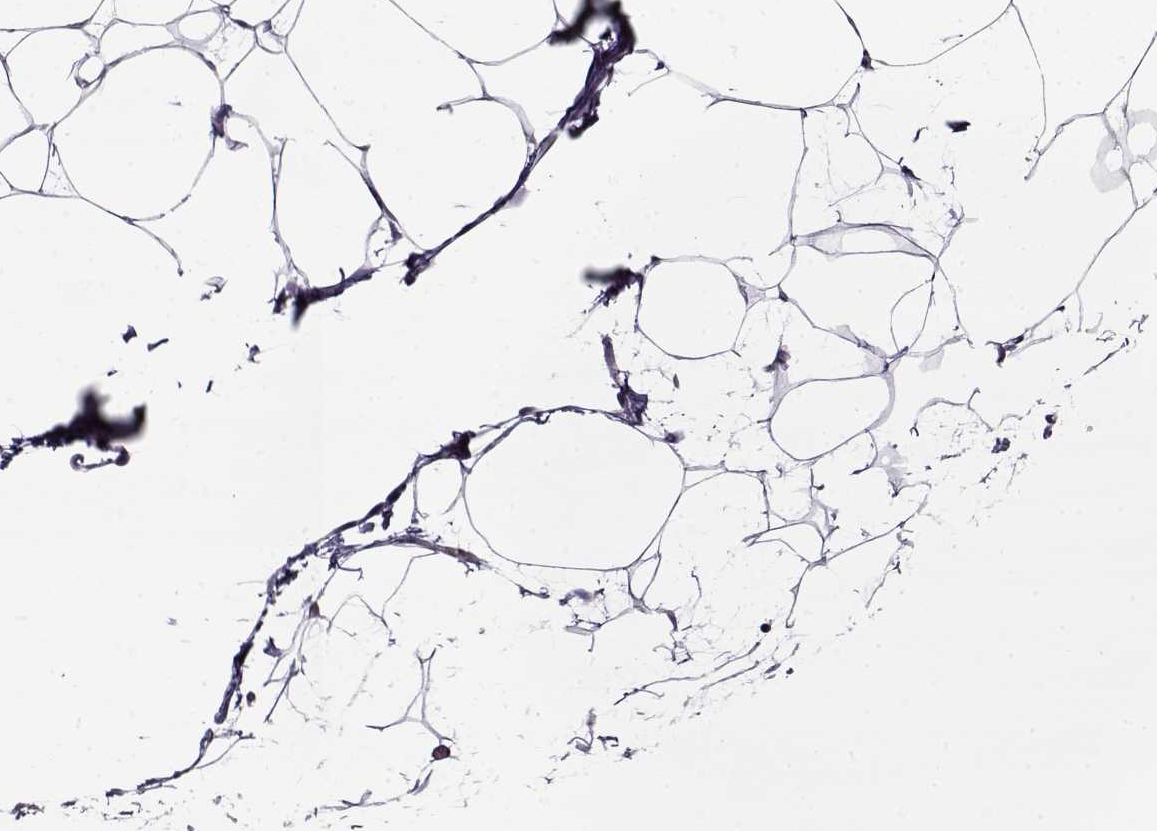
{"staining": {"intensity": "negative", "quantity": "none", "location": "none"}, "tissue": "adipose tissue", "cell_type": "Adipocytes", "image_type": "normal", "snomed": [{"axis": "morphology", "description": "Normal tissue, NOS"}, {"axis": "topography", "description": "Adipose tissue"}], "caption": "High magnification brightfield microscopy of unremarkable adipose tissue stained with DAB (brown) and counterstained with hematoxylin (blue): adipocytes show no significant positivity.", "gene": "PRMT8", "patient": {"sex": "male", "age": 57}}